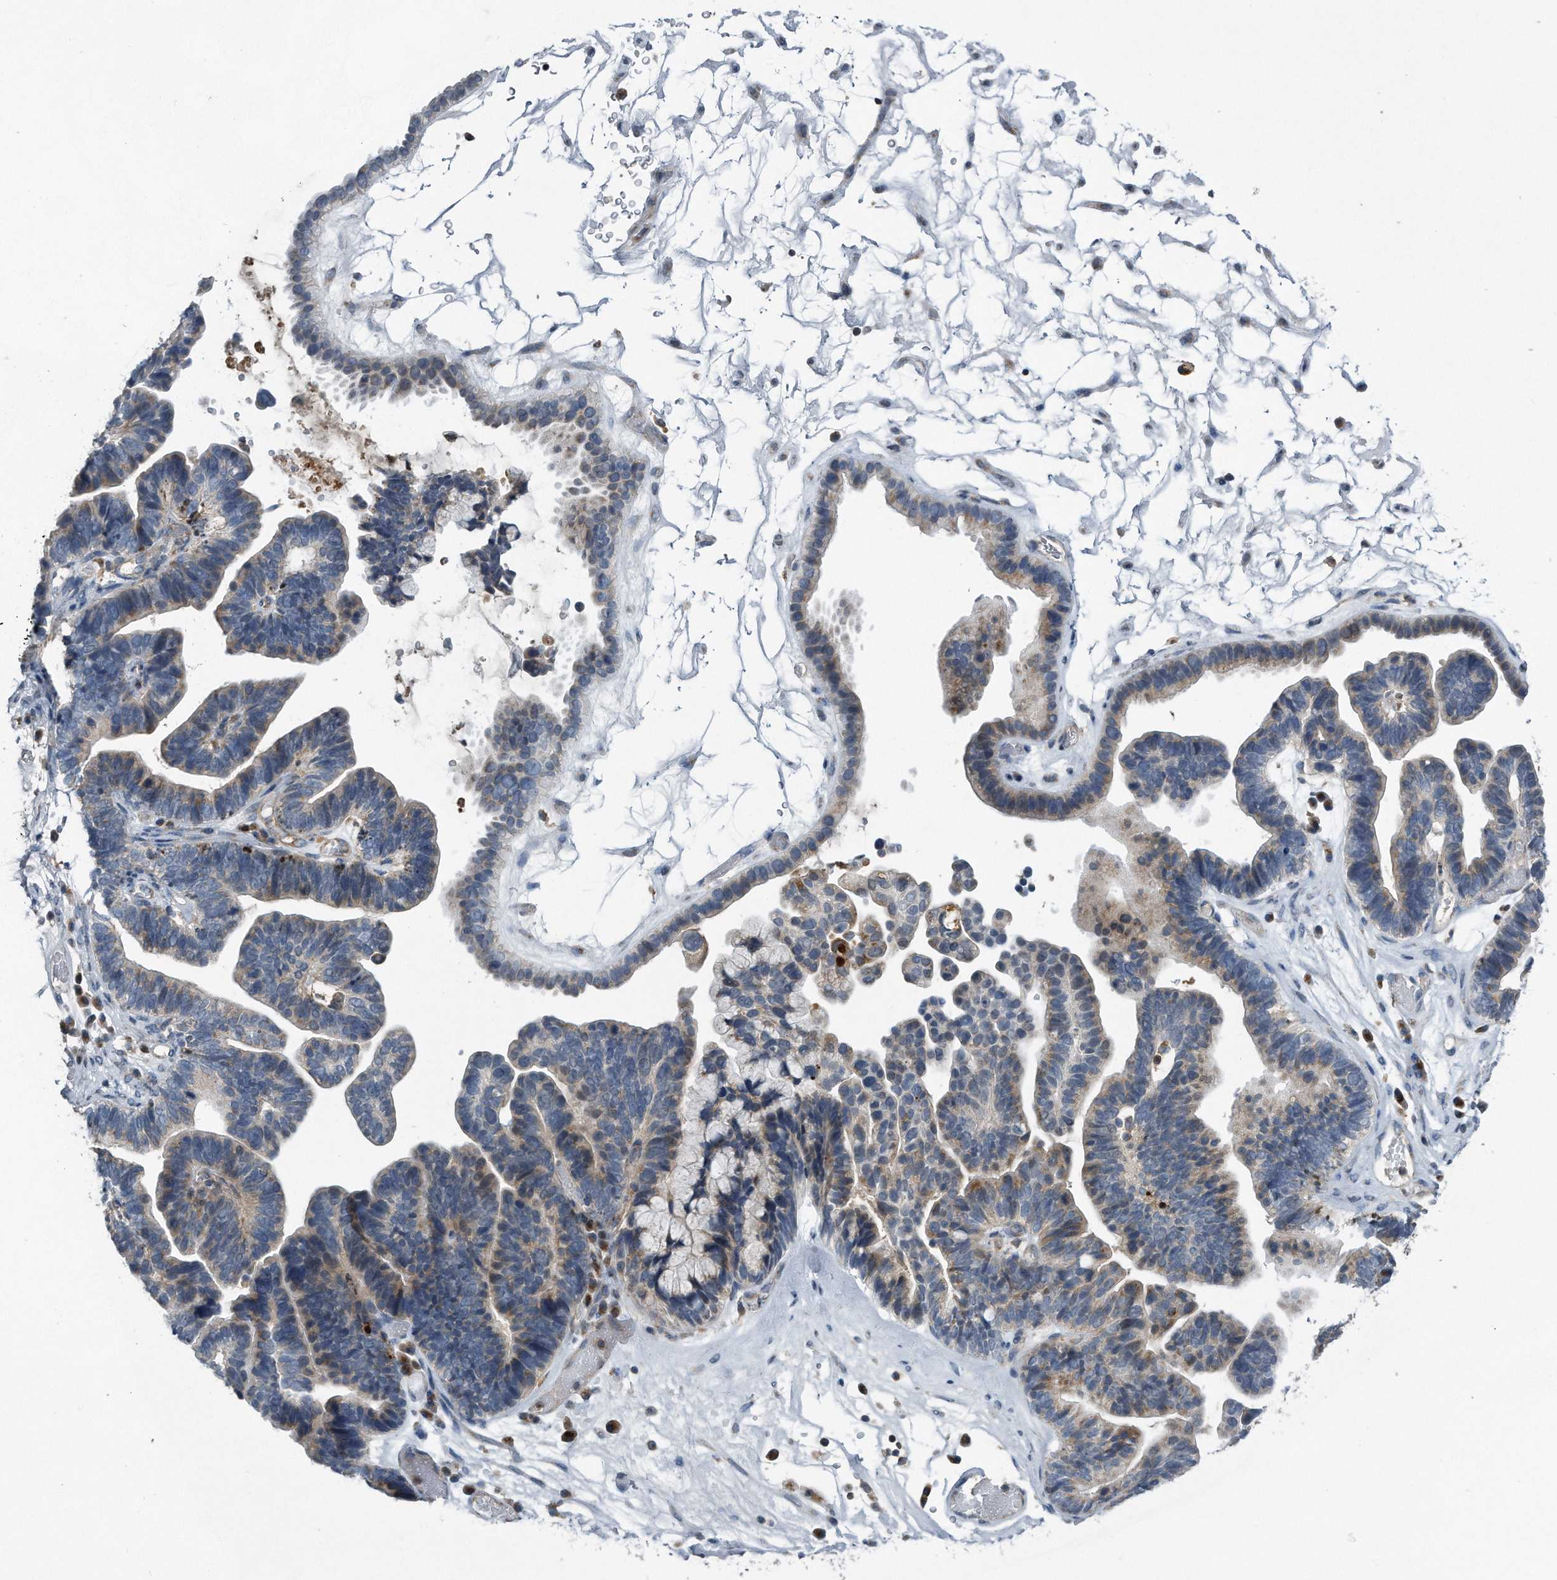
{"staining": {"intensity": "weak", "quantity": "25%-75%", "location": "cytoplasmic/membranous"}, "tissue": "ovarian cancer", "cell_type": "Tumor cells", "image_type": "cancer", "snomed": [{"axis": "morphology", "description": "Cystadenocarcinoma, serous, NOS"}, {"axis": "topography", "description": "Ovary"}], "caption": "A photomicrograph of ovarian cancer stained for a protein demonstrates weak cytoplasmic/membranous brown staining in tumor cells.", "gene": "LYRM4", "patient": {"sex": "female", "age": 56}}